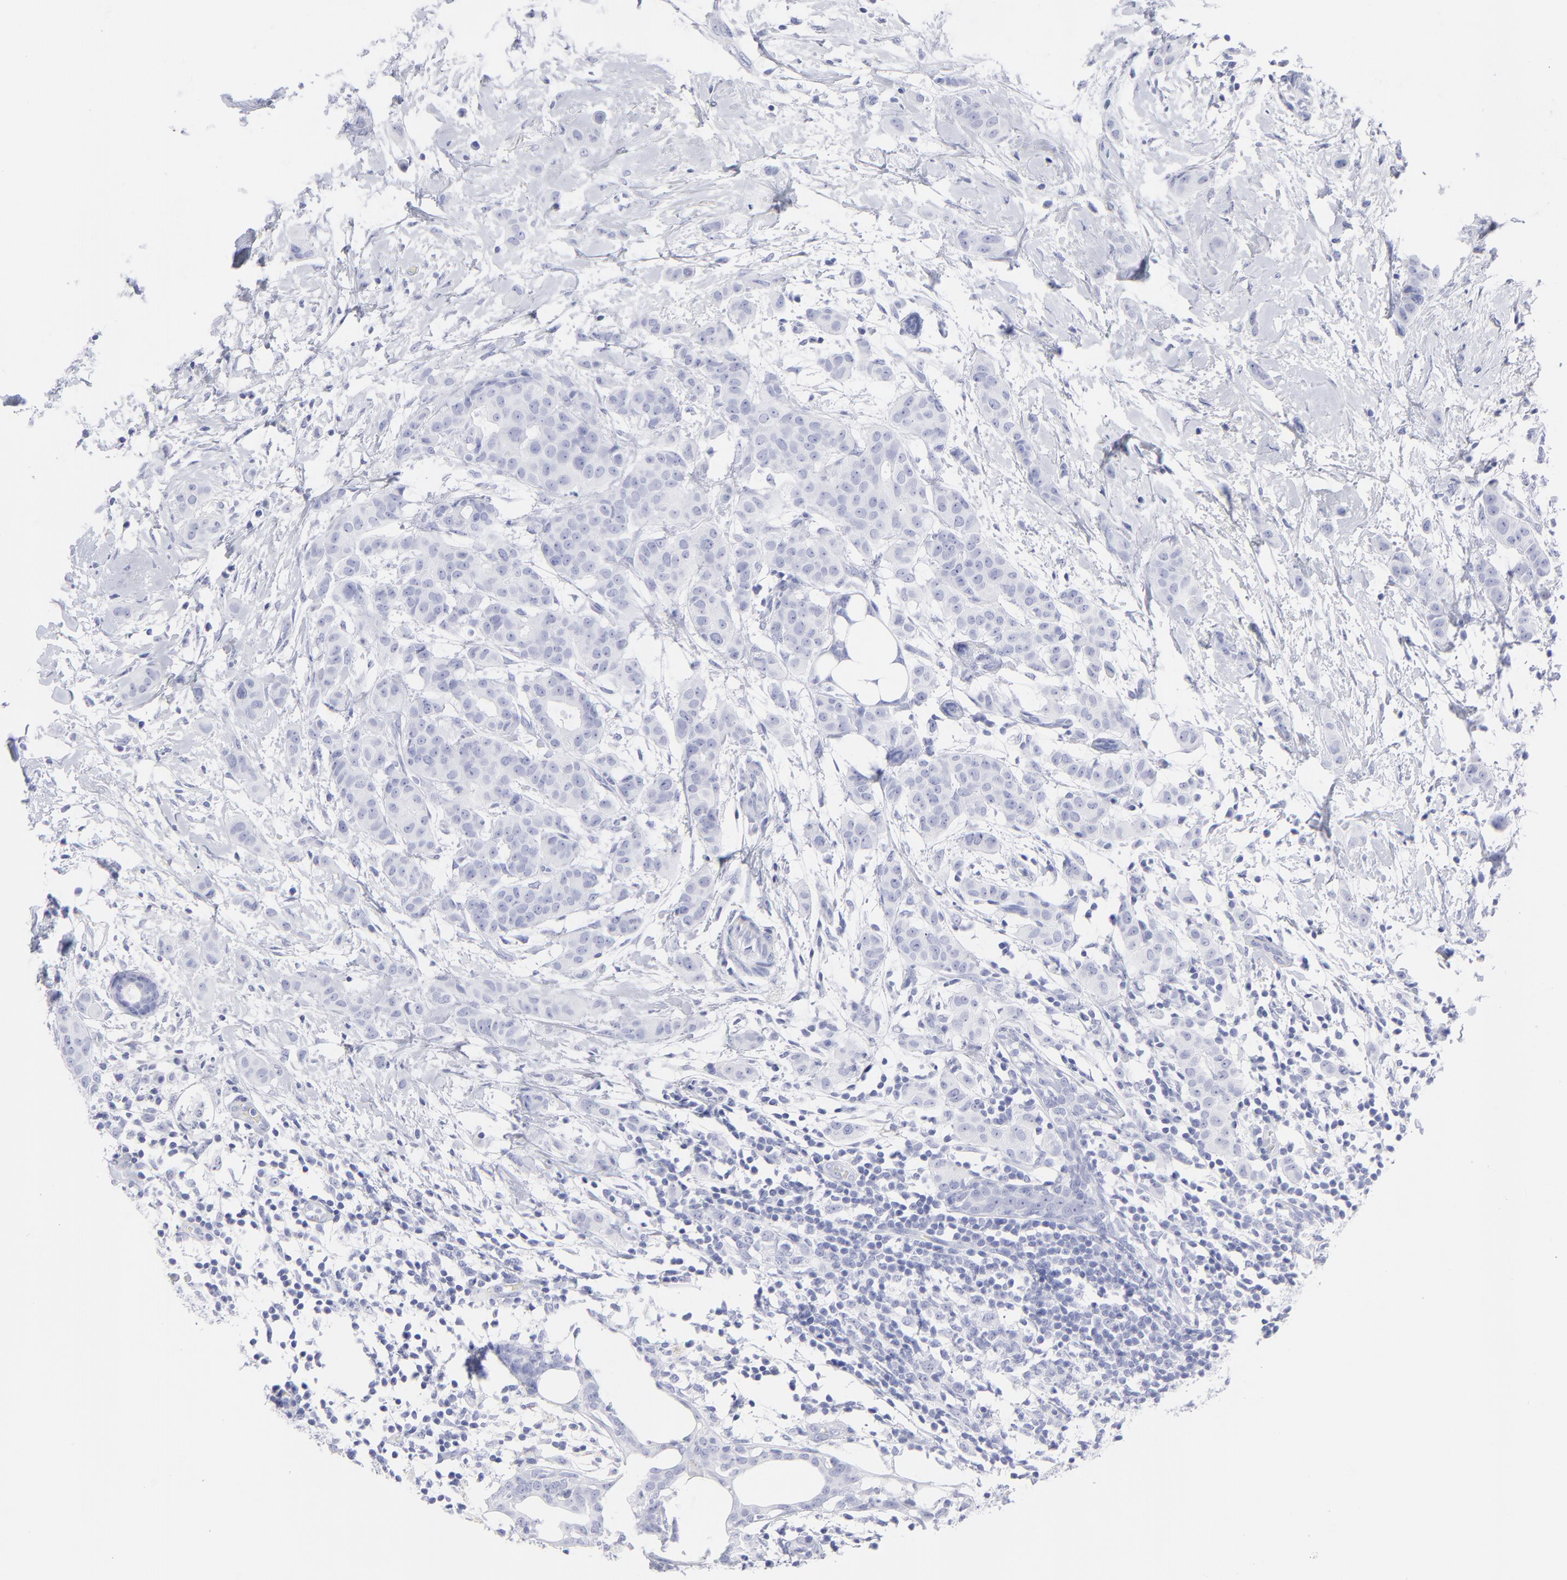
{"staining": {"intensity": "negative", "quantity": "none", "location": "none"}, "tissue": "breast cancer", "cell_type": "Tumor cells", "image_type": "cancer", "snomed": [{"axis": "morphology", "description": "Duct carcinoma"}, {"axis": "topography", "description": "Breast"}], "caption": "Human breast intraductal carcinoma stained for a protein using immunohistochemistry shows no expression in tumor cells.", "gene": "F13B", "patient": {"sex": "female", "age": 40}}